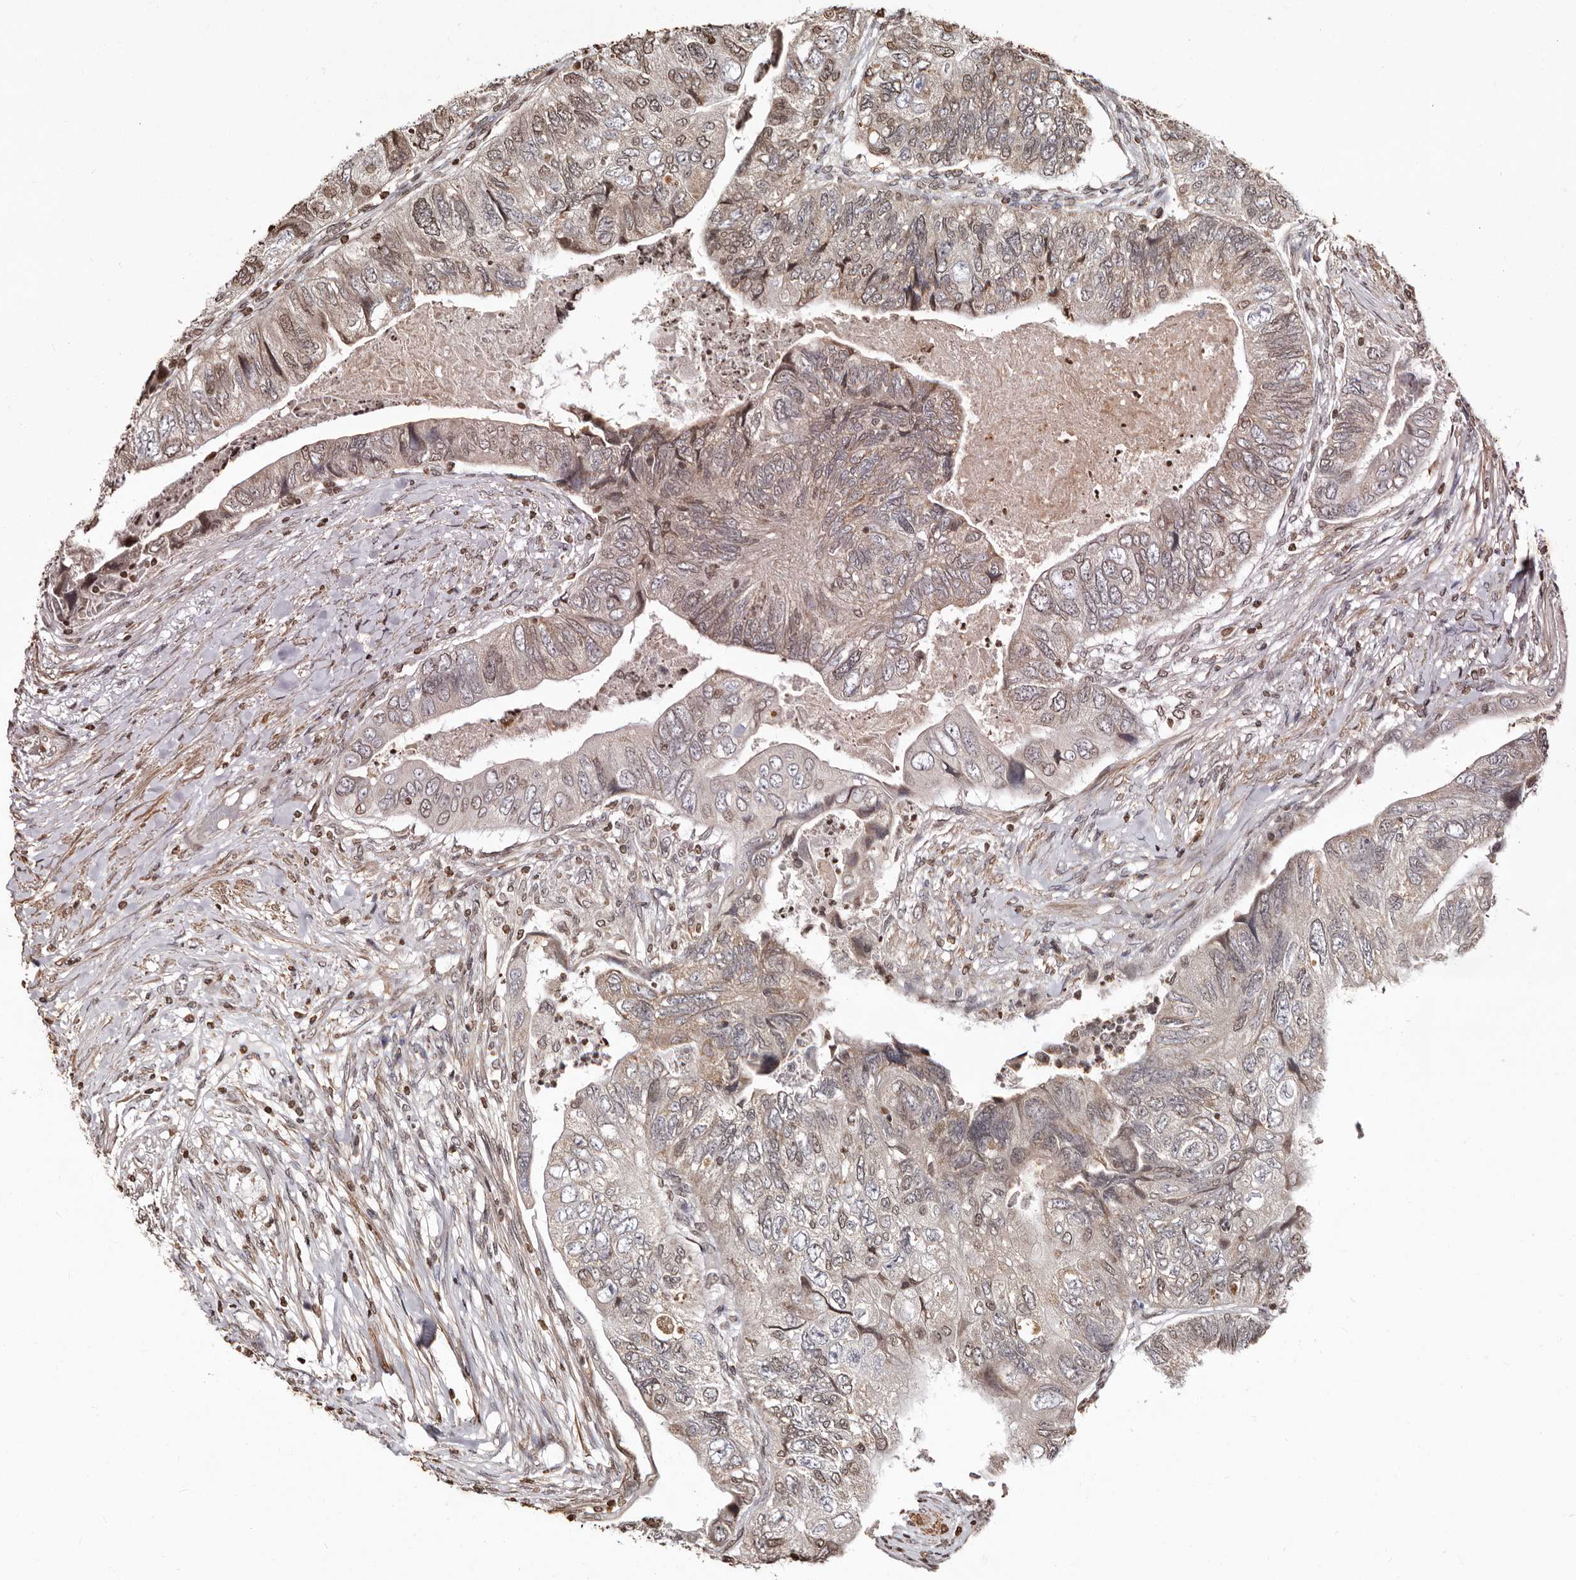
{"staining": {"intensity": "weak", "quantity": "25%-75%", "location": "cytoplasmic/membranous,nuclear"}, "tissue": "colorectal cancer", "cell_type": "Tumor cells", "image_type": "cancer", "snomed": [{"axis": "morphology", "description": "Adenocarcinoma, NOS"}, {"axis": "topography", "description": "Rectum"}], "caption": "Human colorectal cancer (adenocarcinoma) stained with a protein marker demonstrates weak staining in tumor cells.", "gene": "CCDC190", "patient": {"sex": "male", "age": 63}}